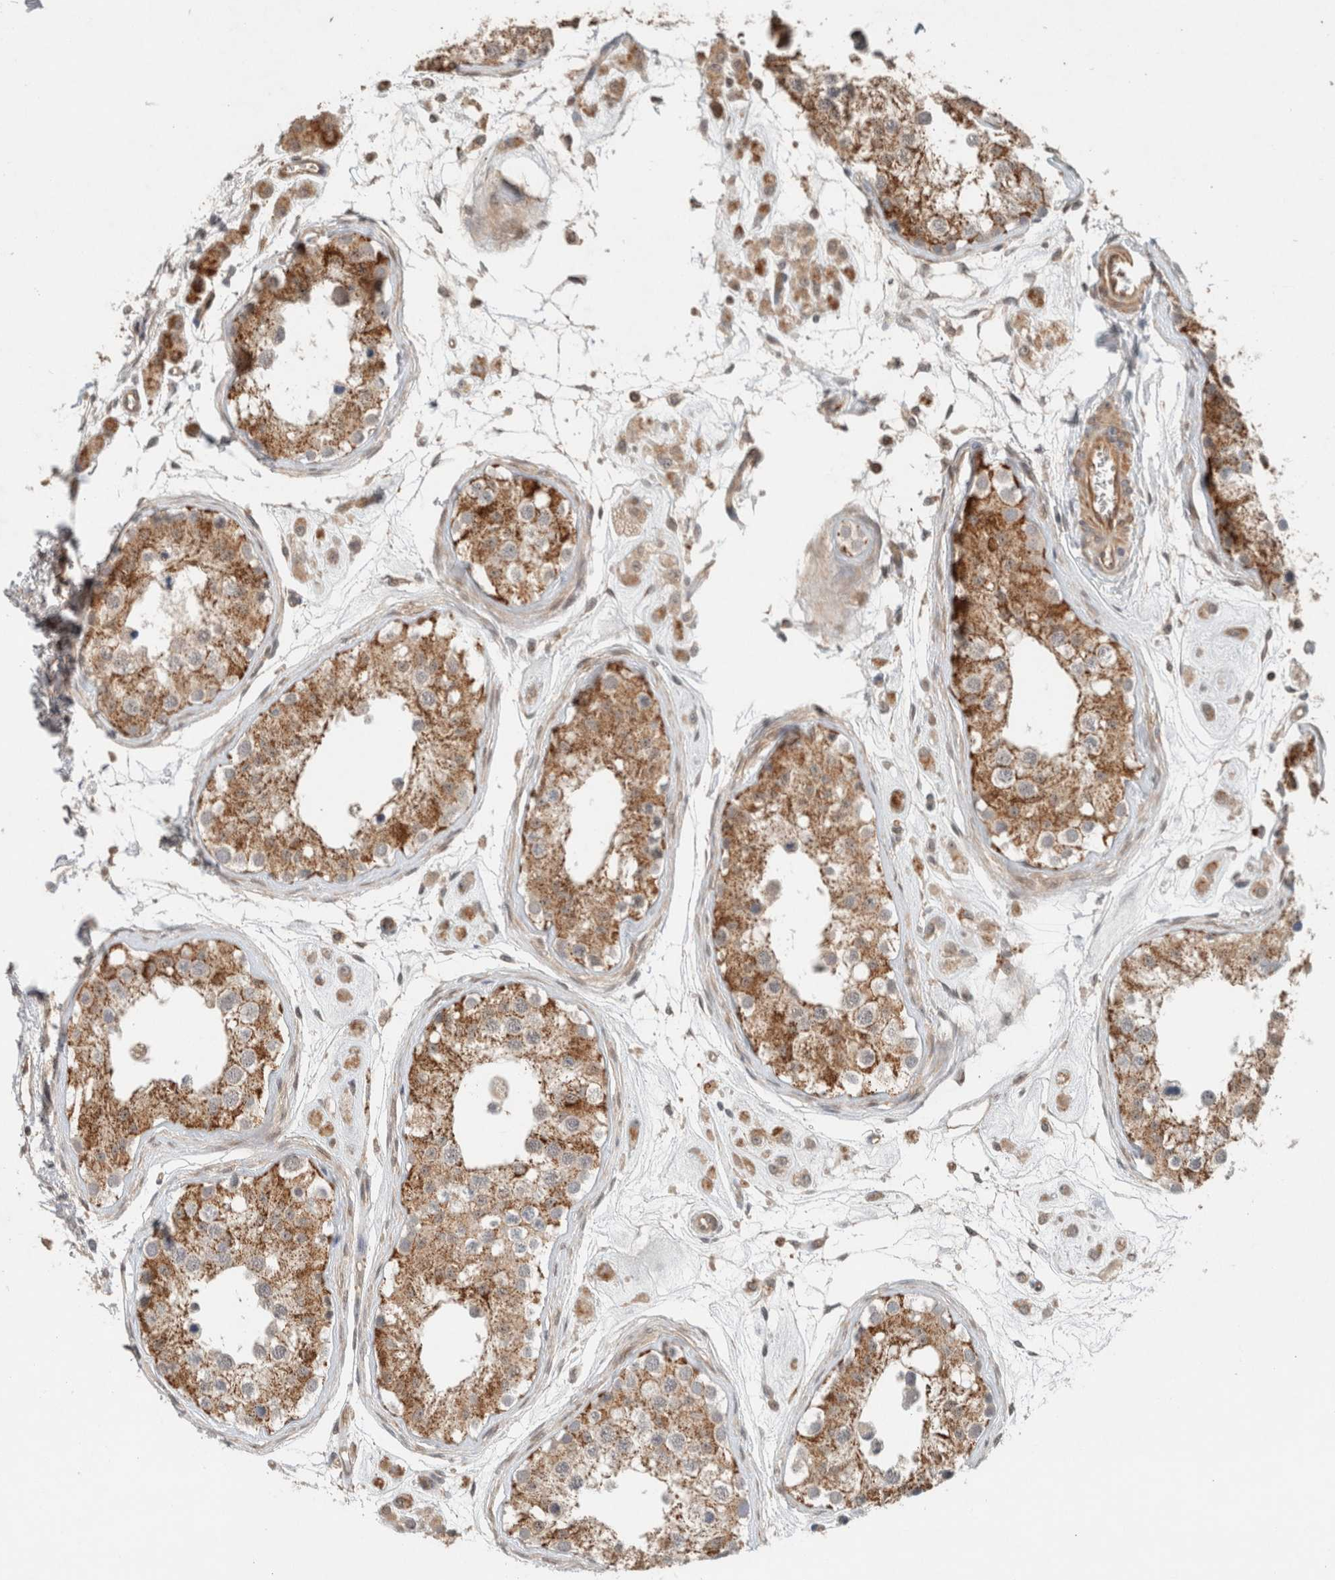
{"staining": {"intensity": "moderate", "quantity": ">75%", "location": "cytoplasmic/membranous"}, "tissue": "testis", "cell_type": "Cells in seminiferous ducts", "image_type": "normal", "snomed": [{"axis": "morphology", "description": "Normal tissue, NOS"}, {"axis": "morphology", "description": "Adenocarcinoma, metastatic, NOS"}, {"axis": "topography", "description": "Testis"}], "caption": "Immunohistochemical staining of normal human testis demonstrates medium levels of moderate cytoplasmic/membranous positivity in approximately >75% of cells in seminiferous ducts. (DAB IHC with brightfield microscopy, high magnification).", "gene": "CAAP1", "patient": {"sex": "male", "age": 26}}